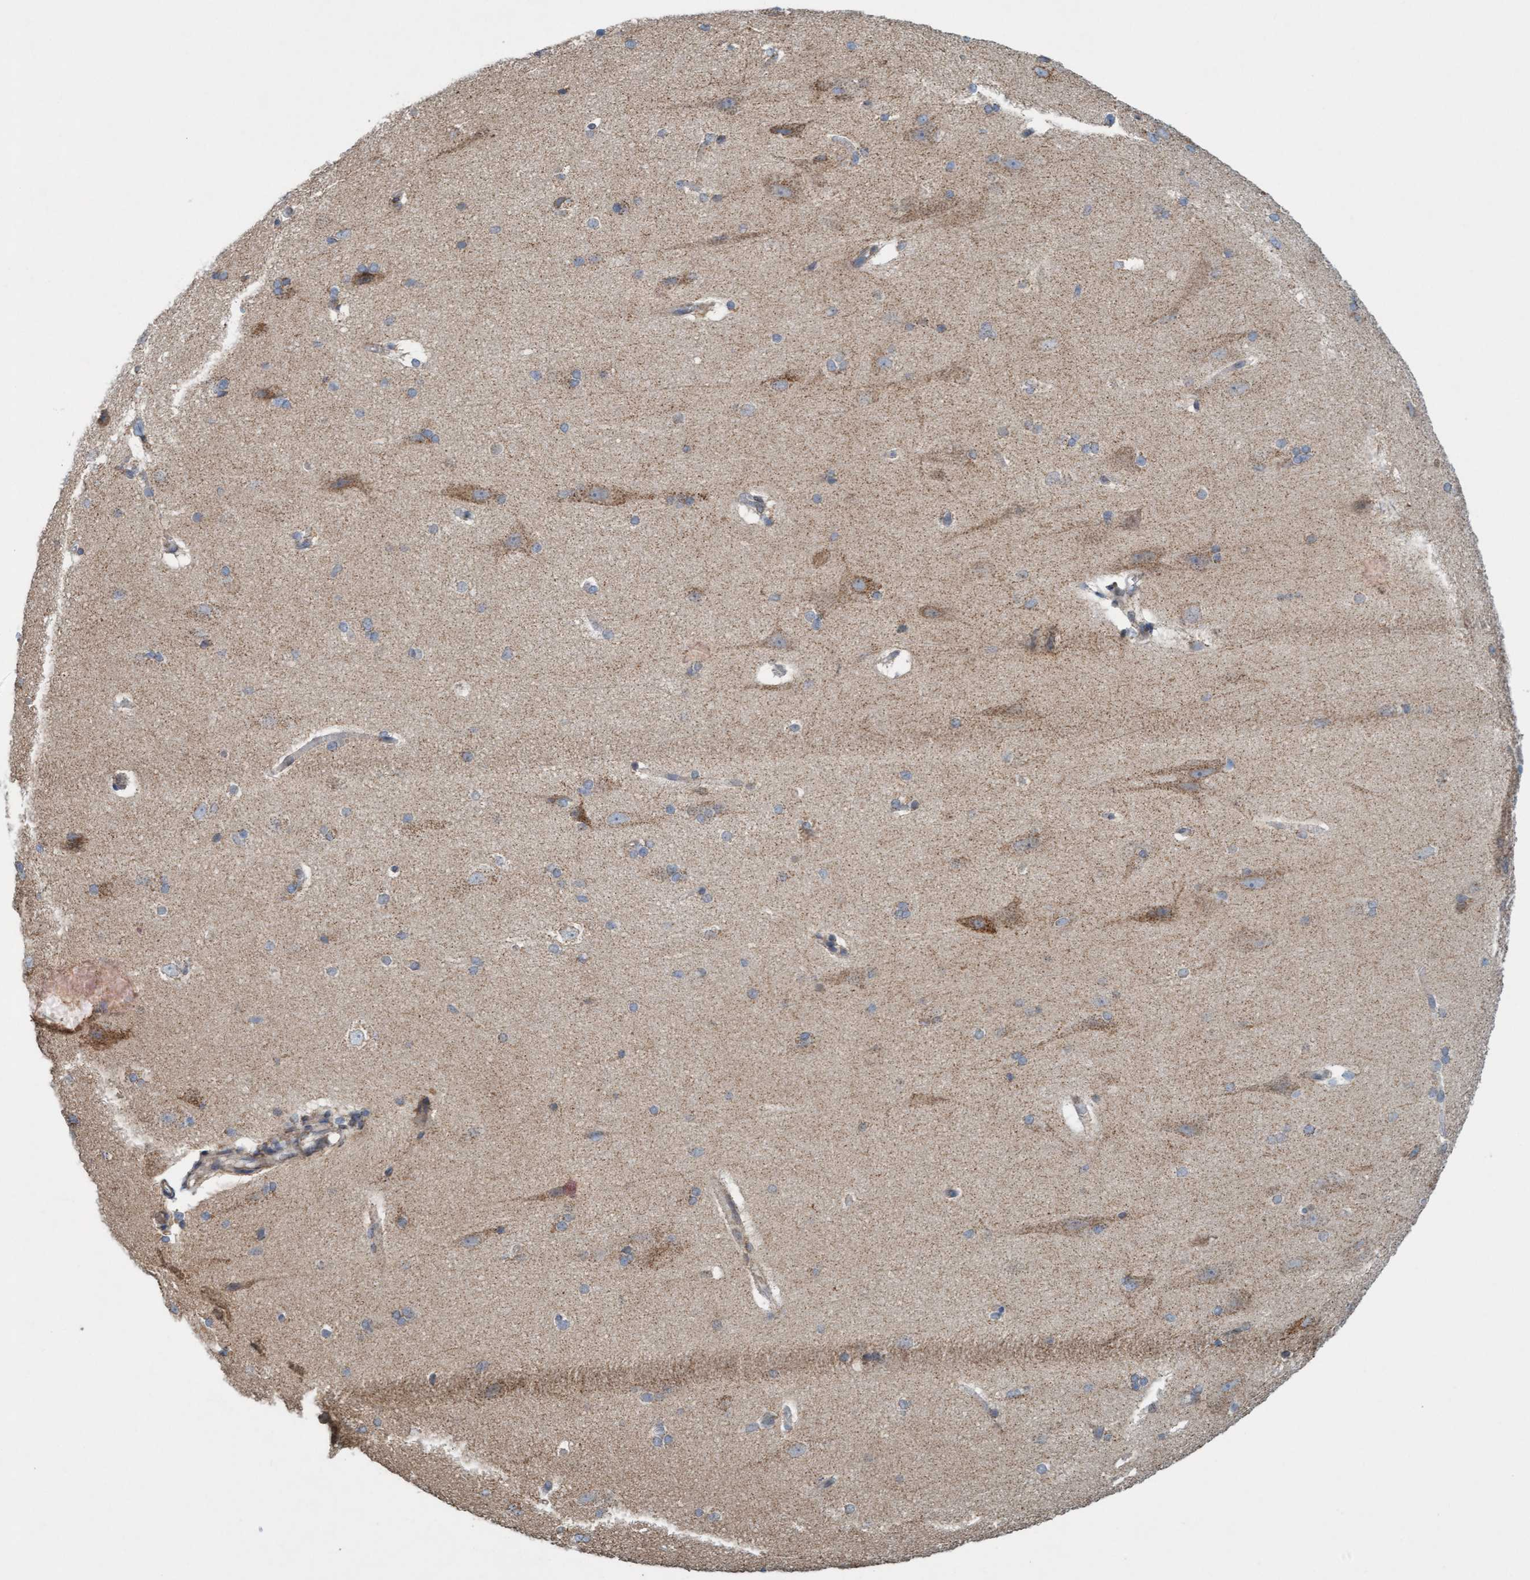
{"staining": {"intensity": "weak", "quantity": ">75%", "location": "cytoplasmic/membranous"}, "tissue": "cerebral cortex", "cell_type": "Endothelial cells", "image_type": "normal", "snomed": [{"axis": "morphology", "description": "Normal tissue, NOS"}, {"axis": "topography", "description": "Cerebral cortex"}, {"axis": "topography", "description": "Hippocampus"}], "caption": "This photomicrograph displays immunohistochemistry staining of benign human cerebral cortex, with low weak cytoplasmic/membranous positivity in approximately >75% of endothelial cells.", "gene": "MRPS23", "patient": {"sex": "female", "age": 19}}